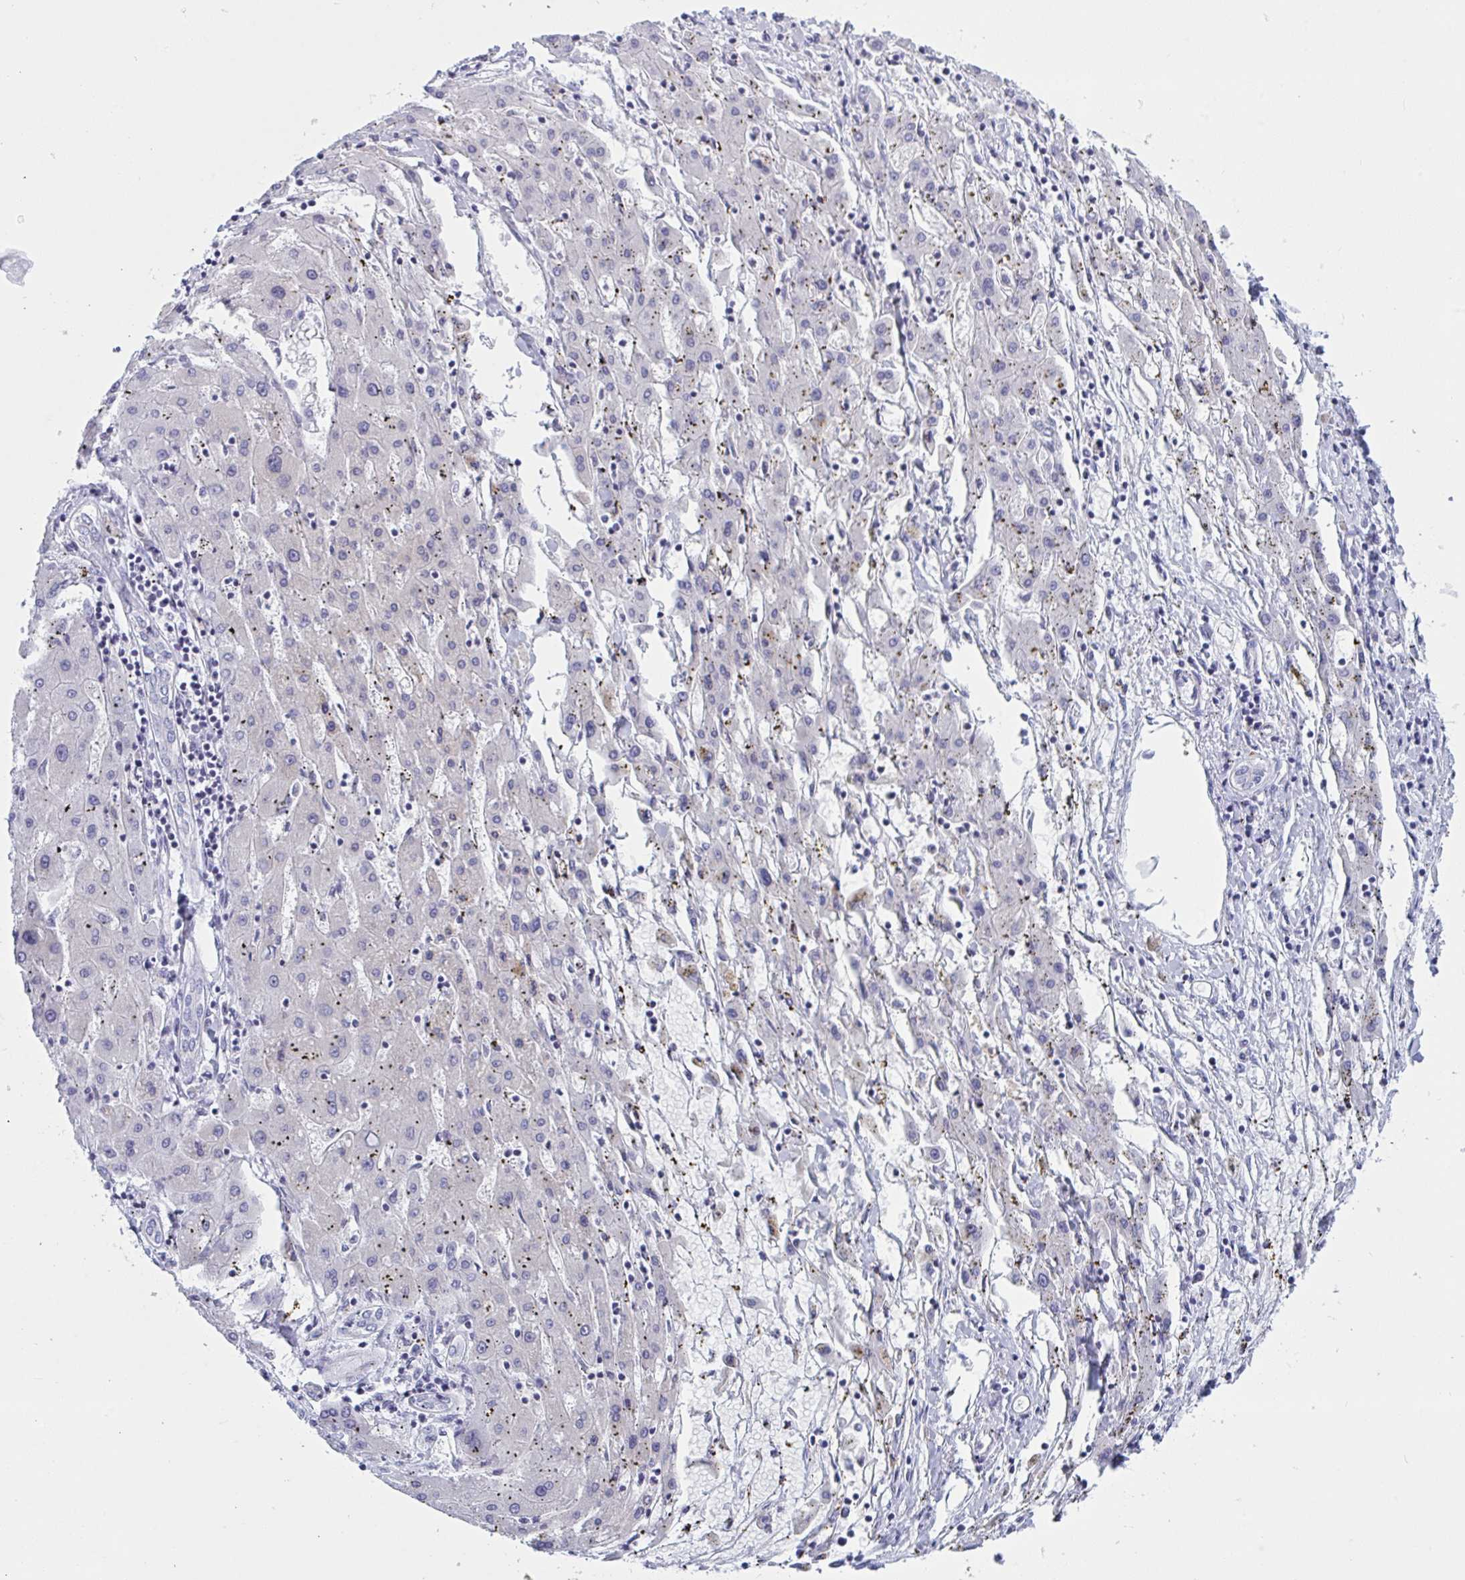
{"staining": {"intensity": "negative", "quantity": "none", "location": "none"}, "tissue": "liver cancer", "cell_type": "Tumor cells", "image_type": "cancer", "snomed": [{"axis": "morphology", "description": "Carcinoma, Hepatocellular, NOS"}, {"axis": "topography", "description": "Liver"}], "caption": "The photomicrograph reveals no staining of tumor cells in liver hepatocellular carcinoma.", "gene": "TANK", "patient": {"sex": "male", "age": 72}}